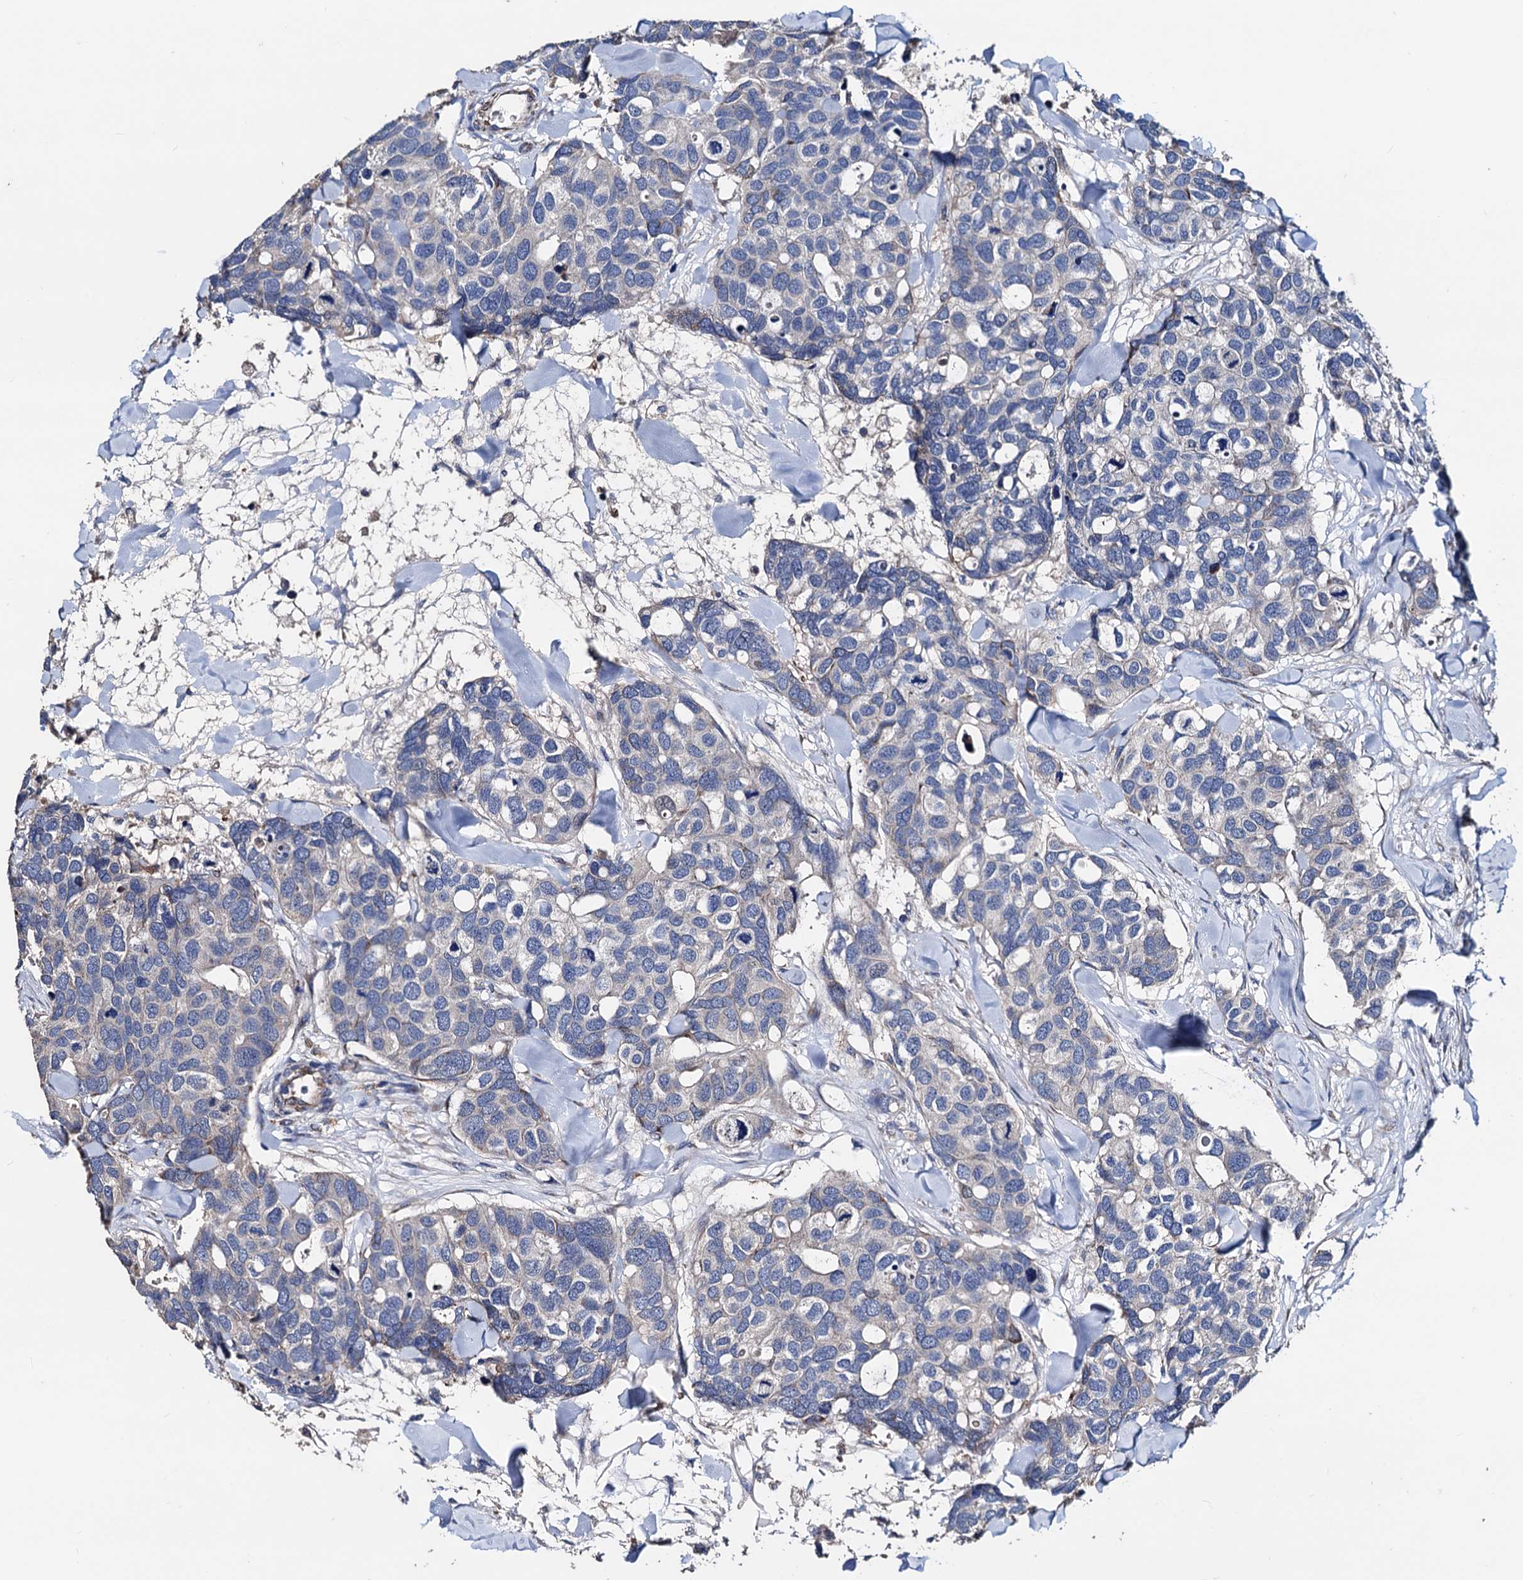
{"staining": {"intensity": "negative", "quantity": "none", "location": "none"}, "tissue": "breast cancer", "cell_type": "Tumor cells", "image_type": "cancer", "snomed": [{"axis": "morphology", "description": "Duct carcinoma"}, {"axis": "topography", "description": "Breast"}], "caption": "This is an immunohistochemistry (IHC) image of human breast cancer (infiltrating ductal carcinoma). There is no positivity in tumor cells.", "gene": "AKAP11", "patient": {"sex": "female", "age": 83}}